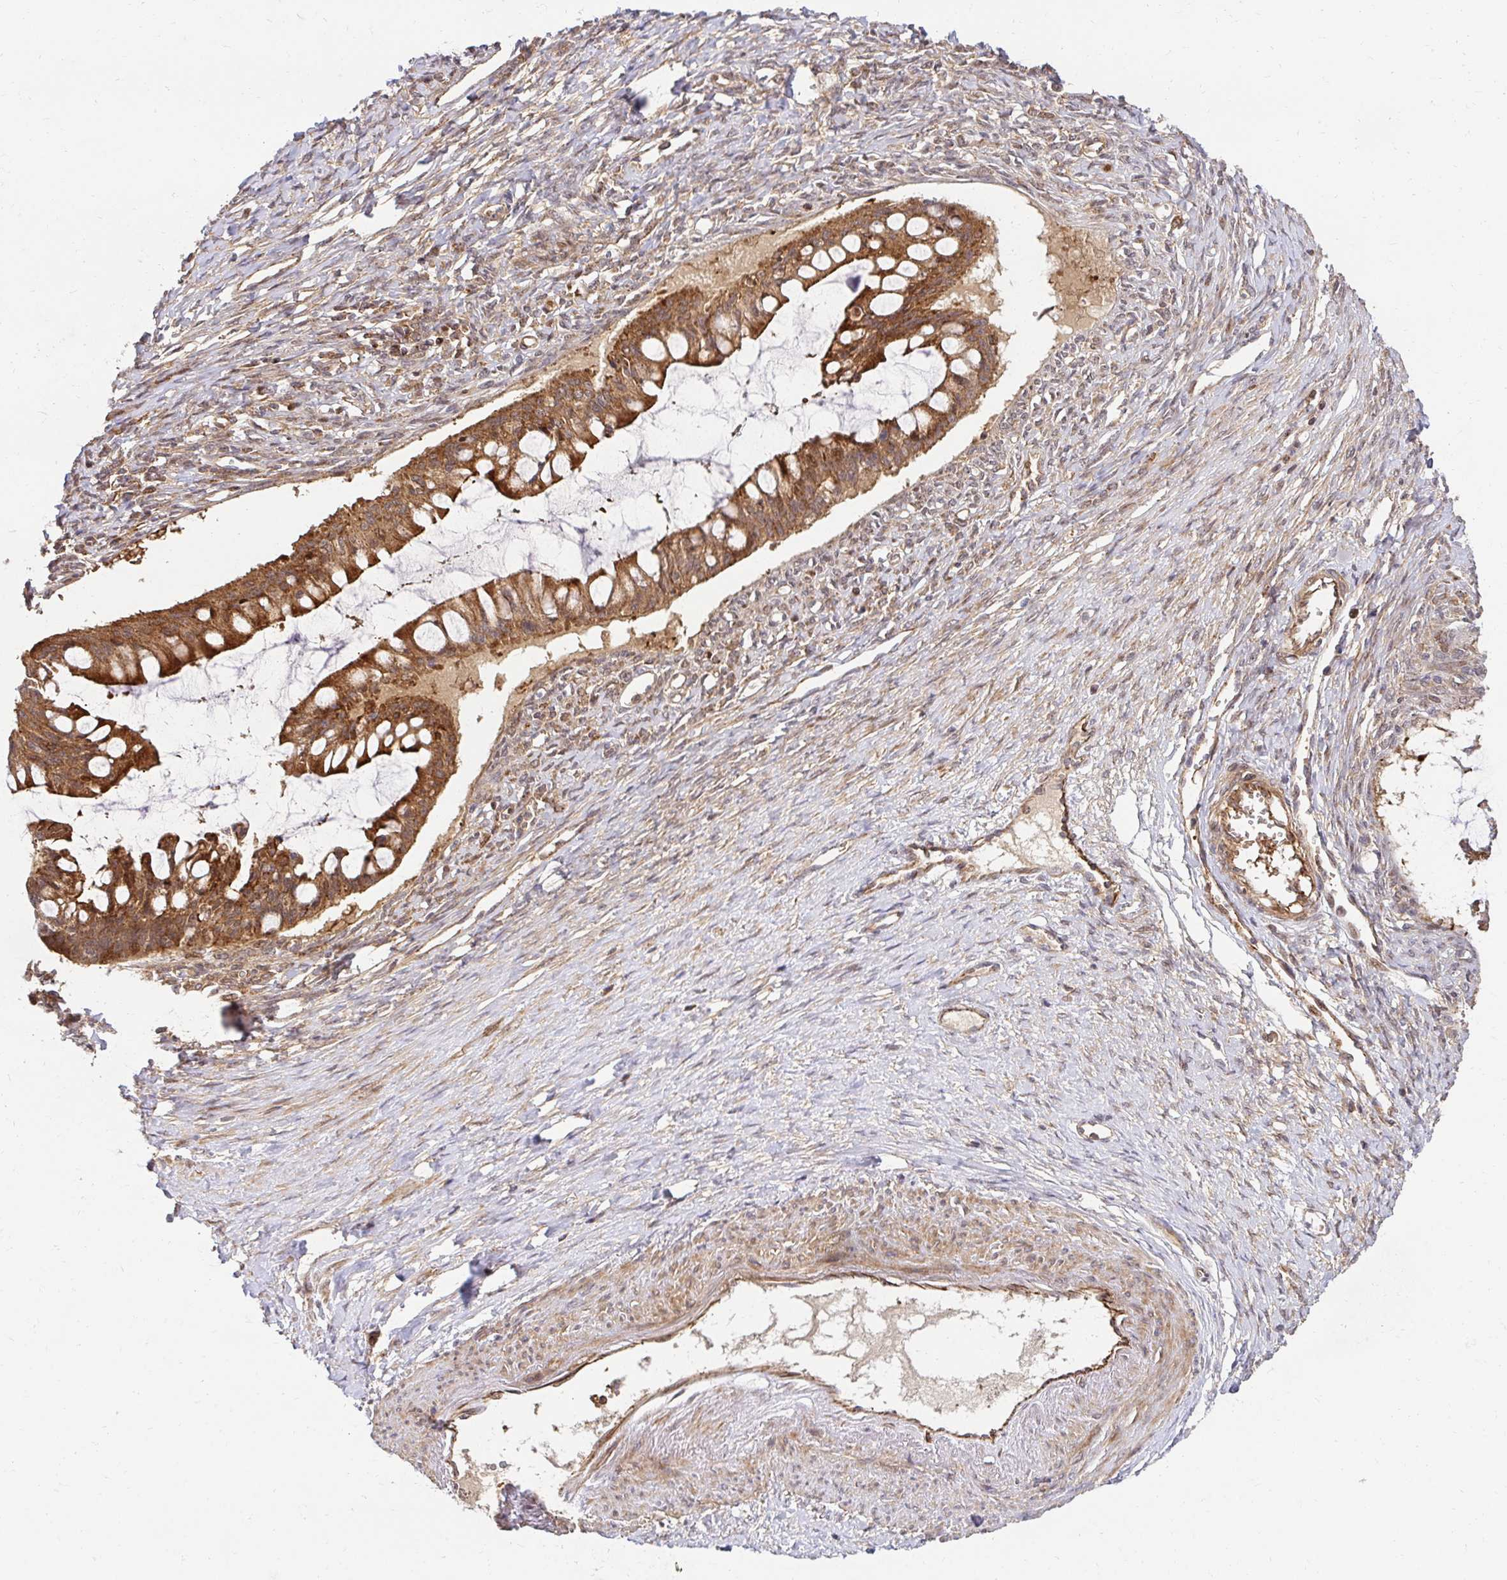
{"staining": {"intensity": "moderate", "quantity": ">75%", "location": "cytoplasmic/membranous"}, "tissue": "ovarian cancer", "cell_type": "Tumor cells", "image_type": "cancer", "snomed": [{"axis": "morphology", "description": "Cystadenocarcinoma, mucinous, NOS"}, {"axis": "topography", "description": "Ovary"}], "caption": "Protein staining of ovarian cancer (mucinous cystadenocarcinoma) tissue exhibits moderate cytoplasmic/membranous expression in approximately >75% of tumor cells.", "gene": "PSMA4", "patient": {"sex": "female", "age": 73}}